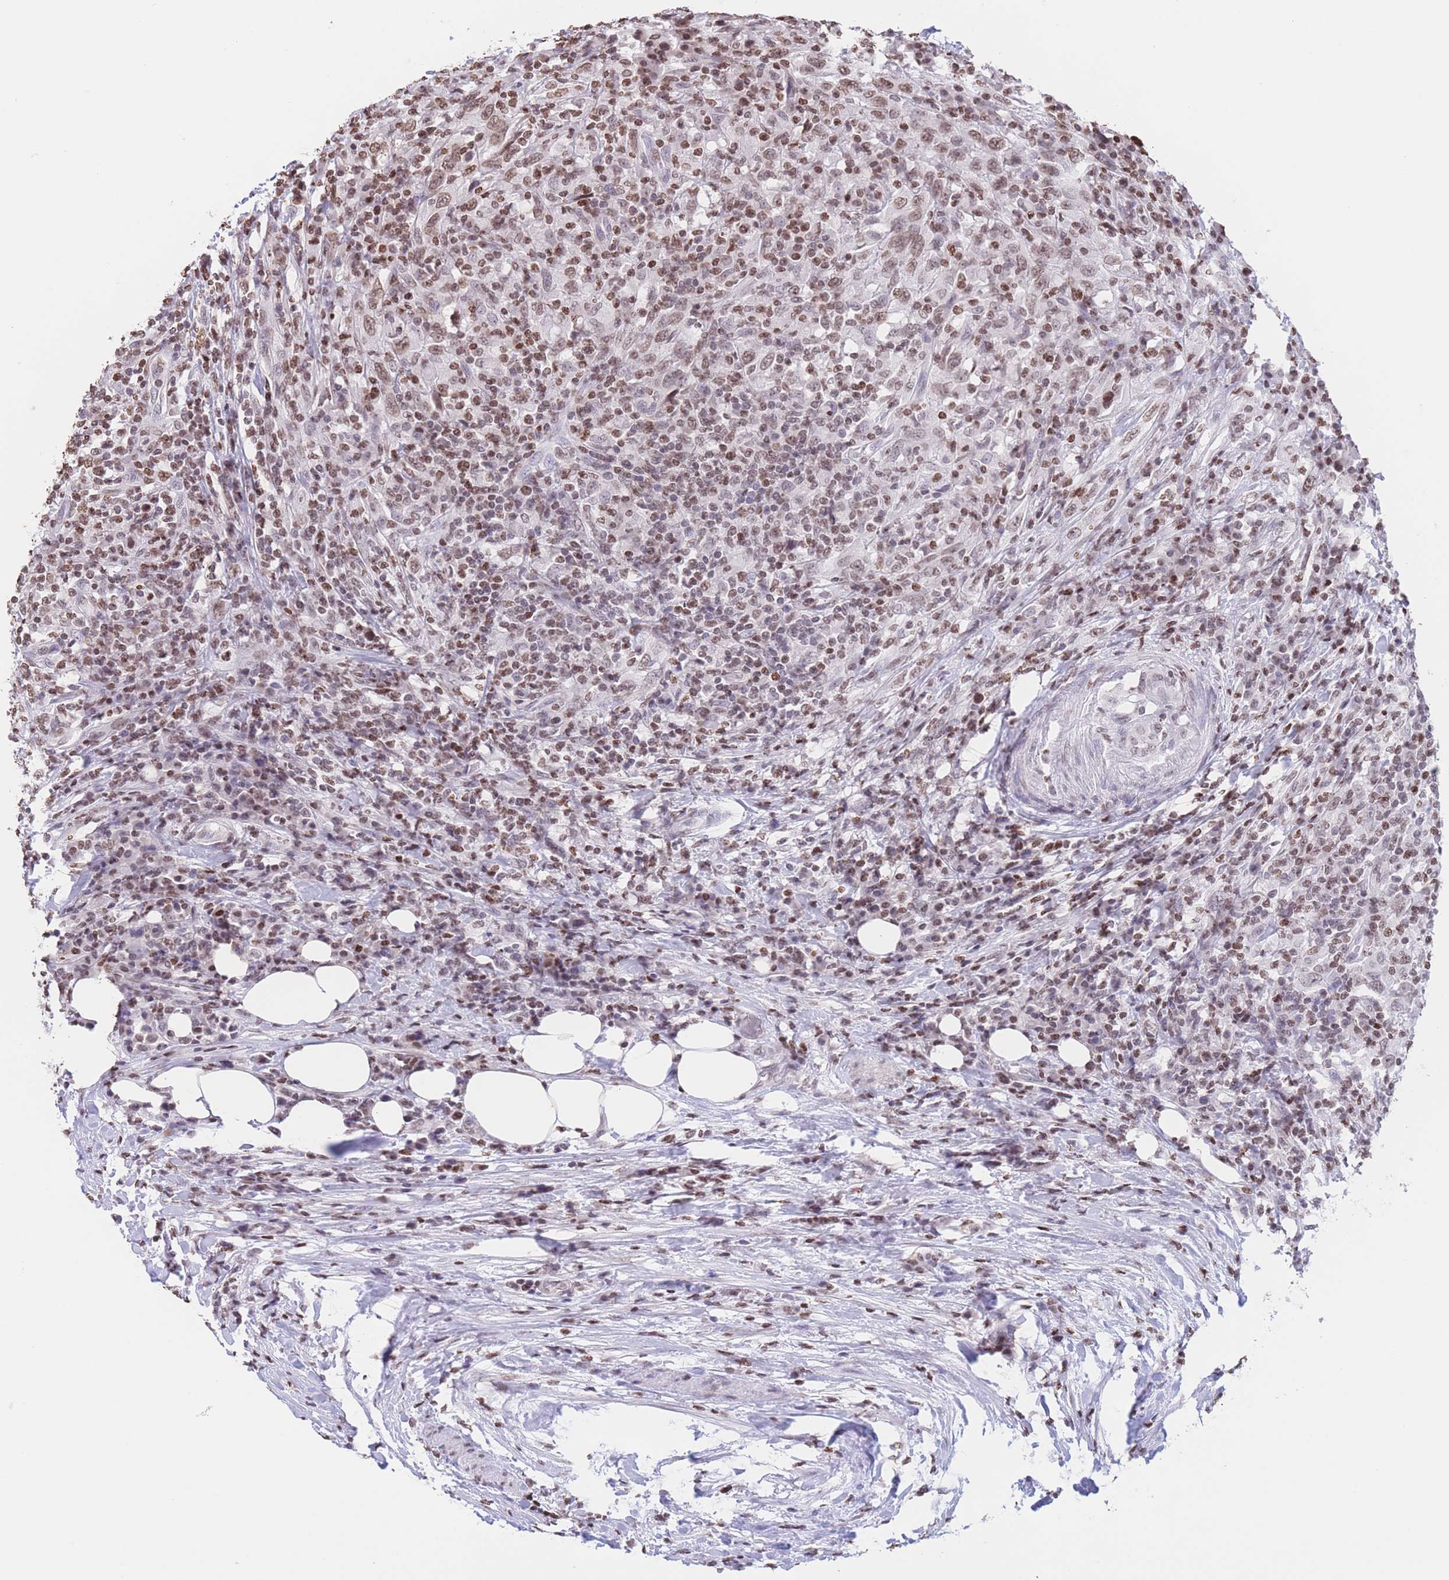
{"staining": {"intensity": "moderate", "quantity": ">75%", "location": "nuclear"}, "tissue": "urothelial cancer", "cell_type": "Tumor cells", "image_type": "cancer", "snomed": [{"axis": "morphology", "description": "Urothelial carcinoma, High grade"}, {"axis": "topography", "description": "Urinary bladder"}], "caption": "Immunohistochemistry of human urothelial cancer reveals medium levels of moderate nuclear expression in about >75% of tumor cells.", "gene": "H2BC11", "patient": {"sex": "male", "age": 61}}